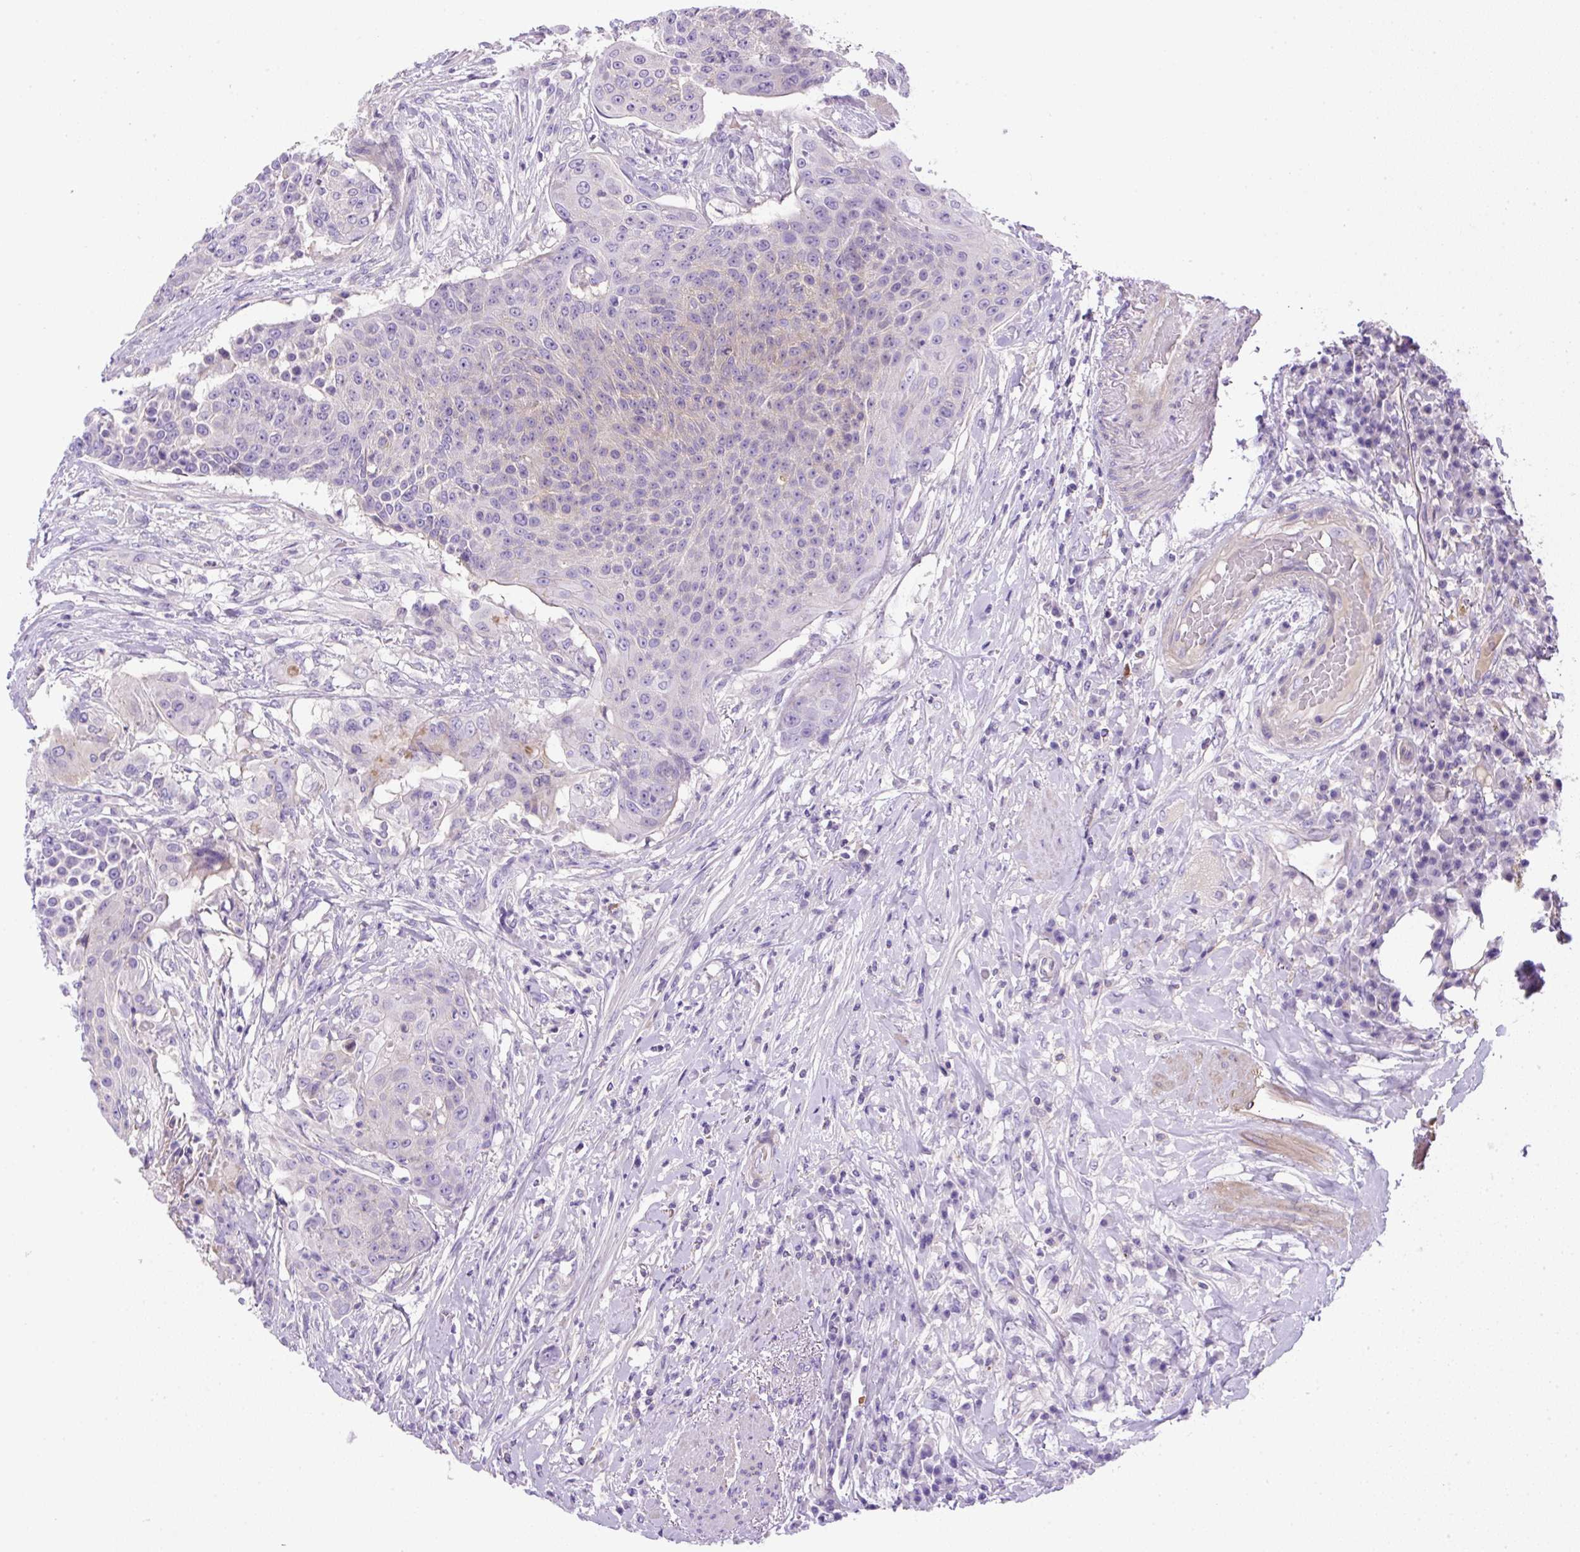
{"staining": {"intensity": "negative", "quantity": "none", "location": "none"}, "tissue": "urothelial cancer", "cell_type": "Tumor cells", "image_type": "cancer", "snomed": [{"axis": "morphology", "description": "Urothelial carcinoma, High grade"}, {"axis": "topography", "description": "Urinary bladder"}], "caption": "Micrograph shows no significant protein staining in tumor cells of urothelial carcinoma (high-grade).", "gene": "NPTN", "patient": {"sex": "female", "age": 63}}